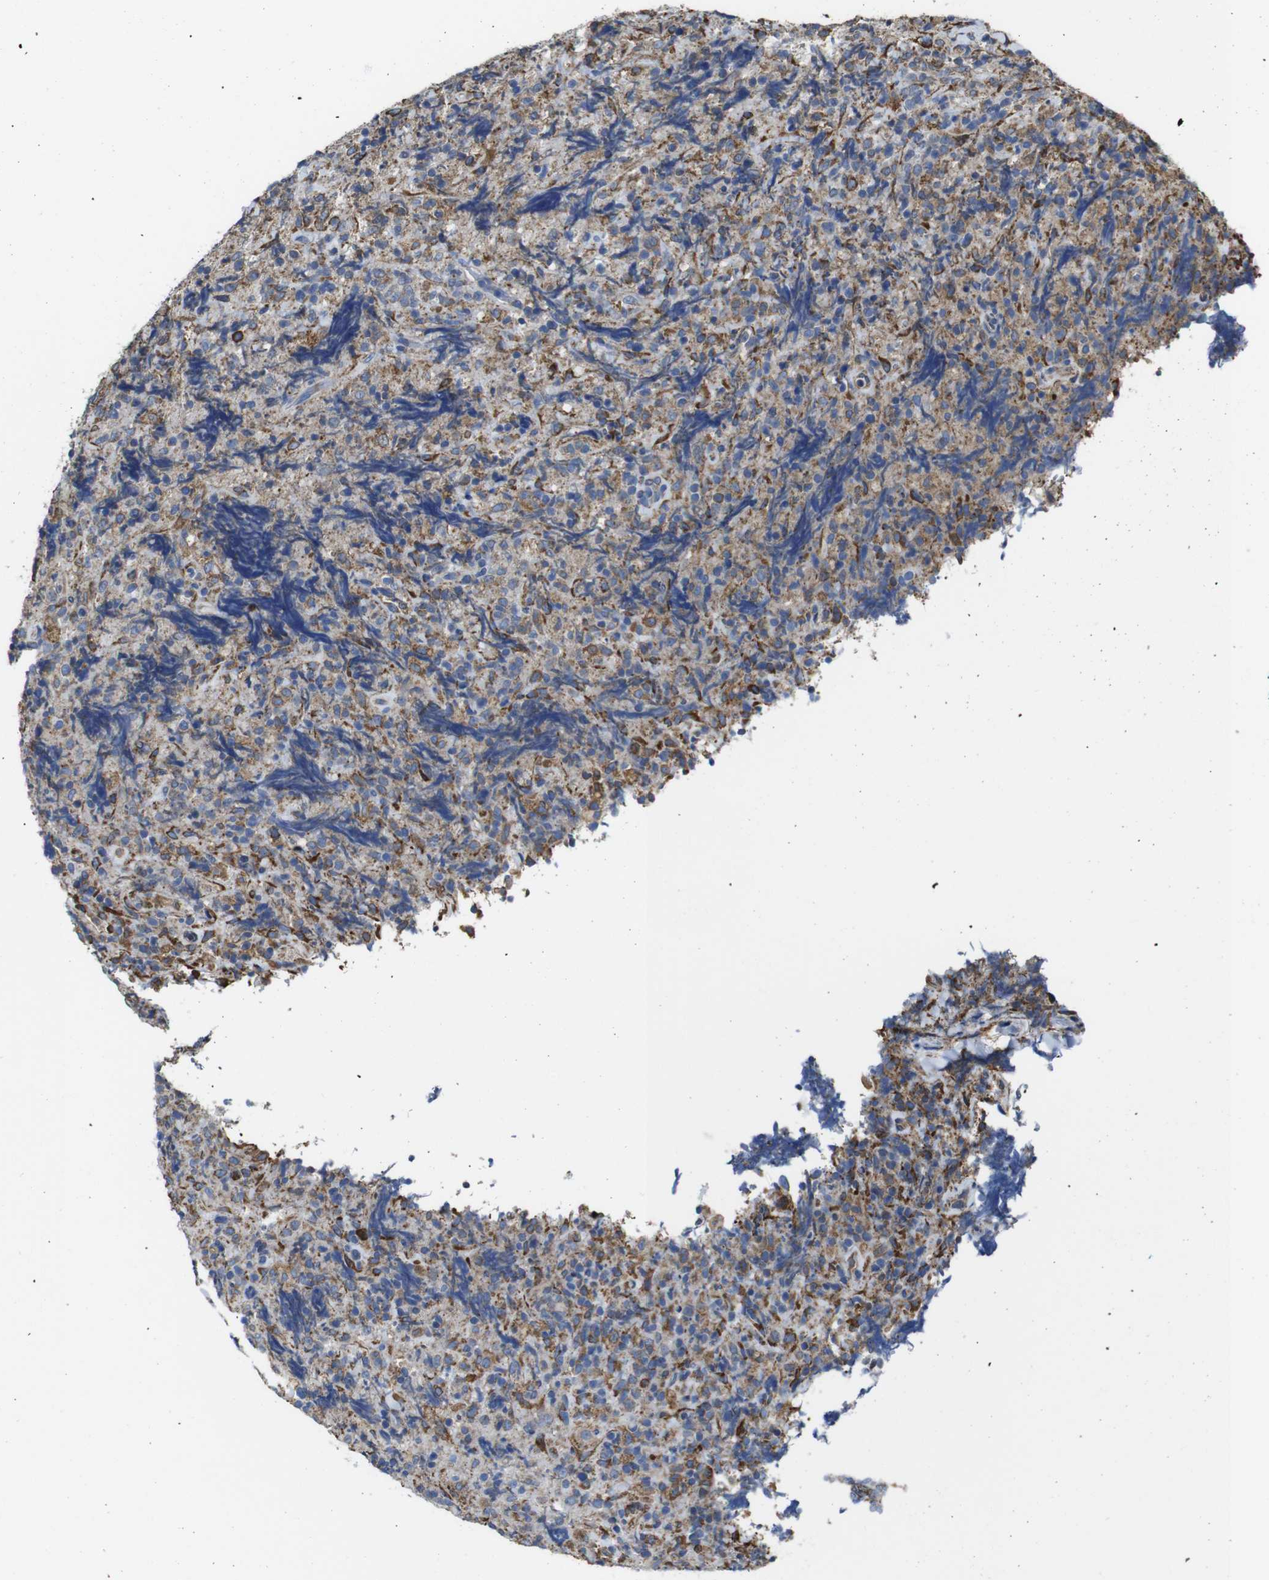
{"staining": {"intensity": "moderate", "quantity": "25%-75%", "location": "cytoplasmic/membranous"}, "tissue": "lymphoma", "cell_type": "Tumor cells", "image_type": "cancer", "snomed": [{"axis": "morphology", "description": "Malignant lymphoma, non-Hodgkin's type, High grade"}, {"axis": "topography", "description": "Tonsil"}], "caption": "Protein expression analysis of human lymphoma reveals moderate cytoplasmic/membranous expression in approximately 25%-75% of tumor cells. (DAB (3,3'-diaminobenzidine) IHC, brown staining for protein, blue staining for nuclei).", "gene": "PPIB", "patient": {"sex": "female", "age": 36}}